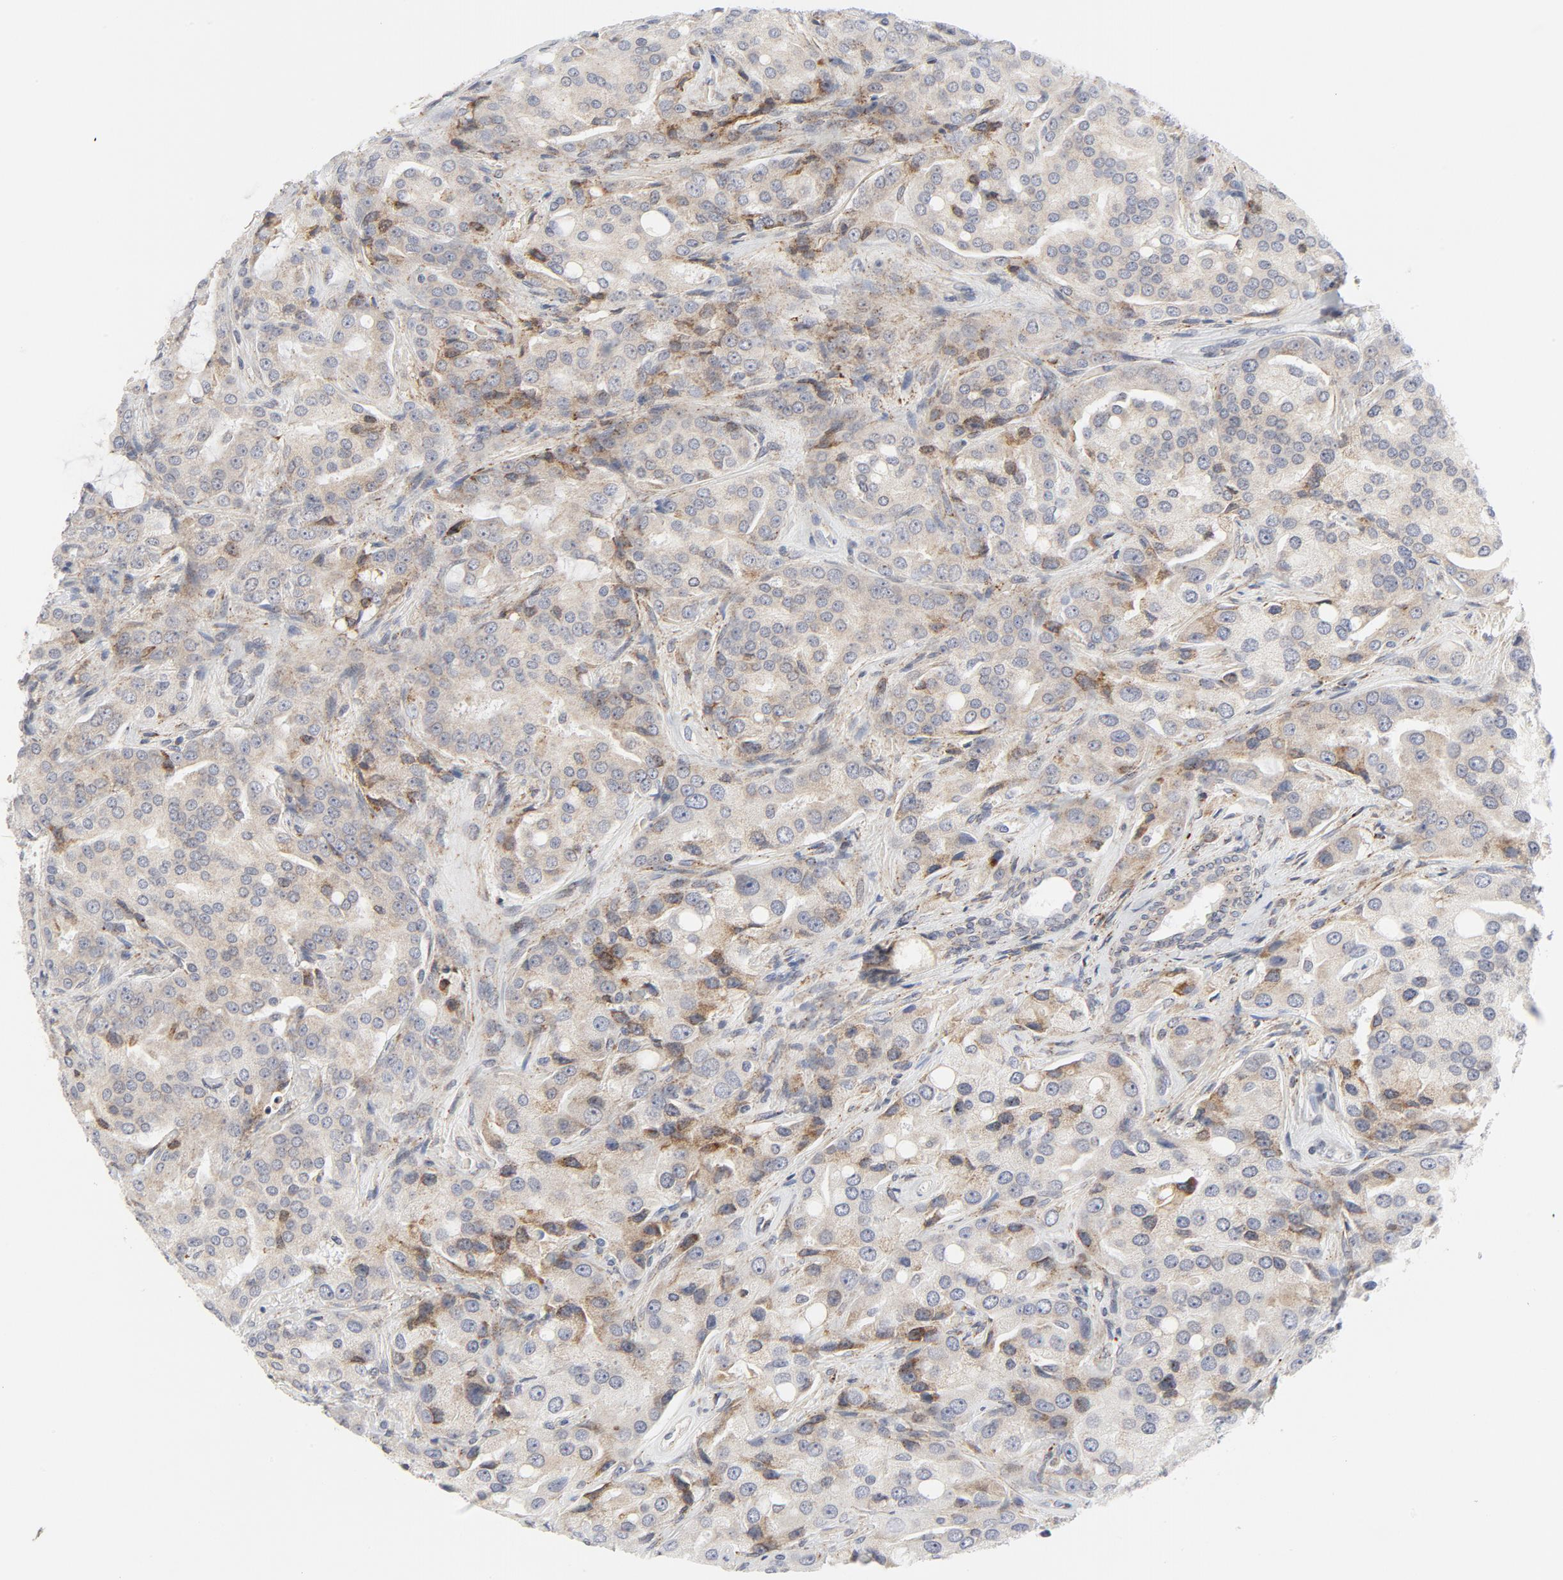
{"staining": {"intensity": "moderate", "quantity": ">75%", "location": "cytoplasmic/membranous"}, "tissue": "prostate cancer", "cell_type": "Tumor cells", "image_type": "cancer", "snomed": [{"axis": "morphology", "description": "Adenocarcinoma, High grade"}, {"axis": "topography", "description": "Prostate"}], "caption": "Prostate high-grade adenocarcinoma stained with IHC exhibits moderate cytoplasmic/membranous positivity in approximately >75% of tumor cells.", "gene": "LRP6", "patient": {"sex": "male", "age": 72}}